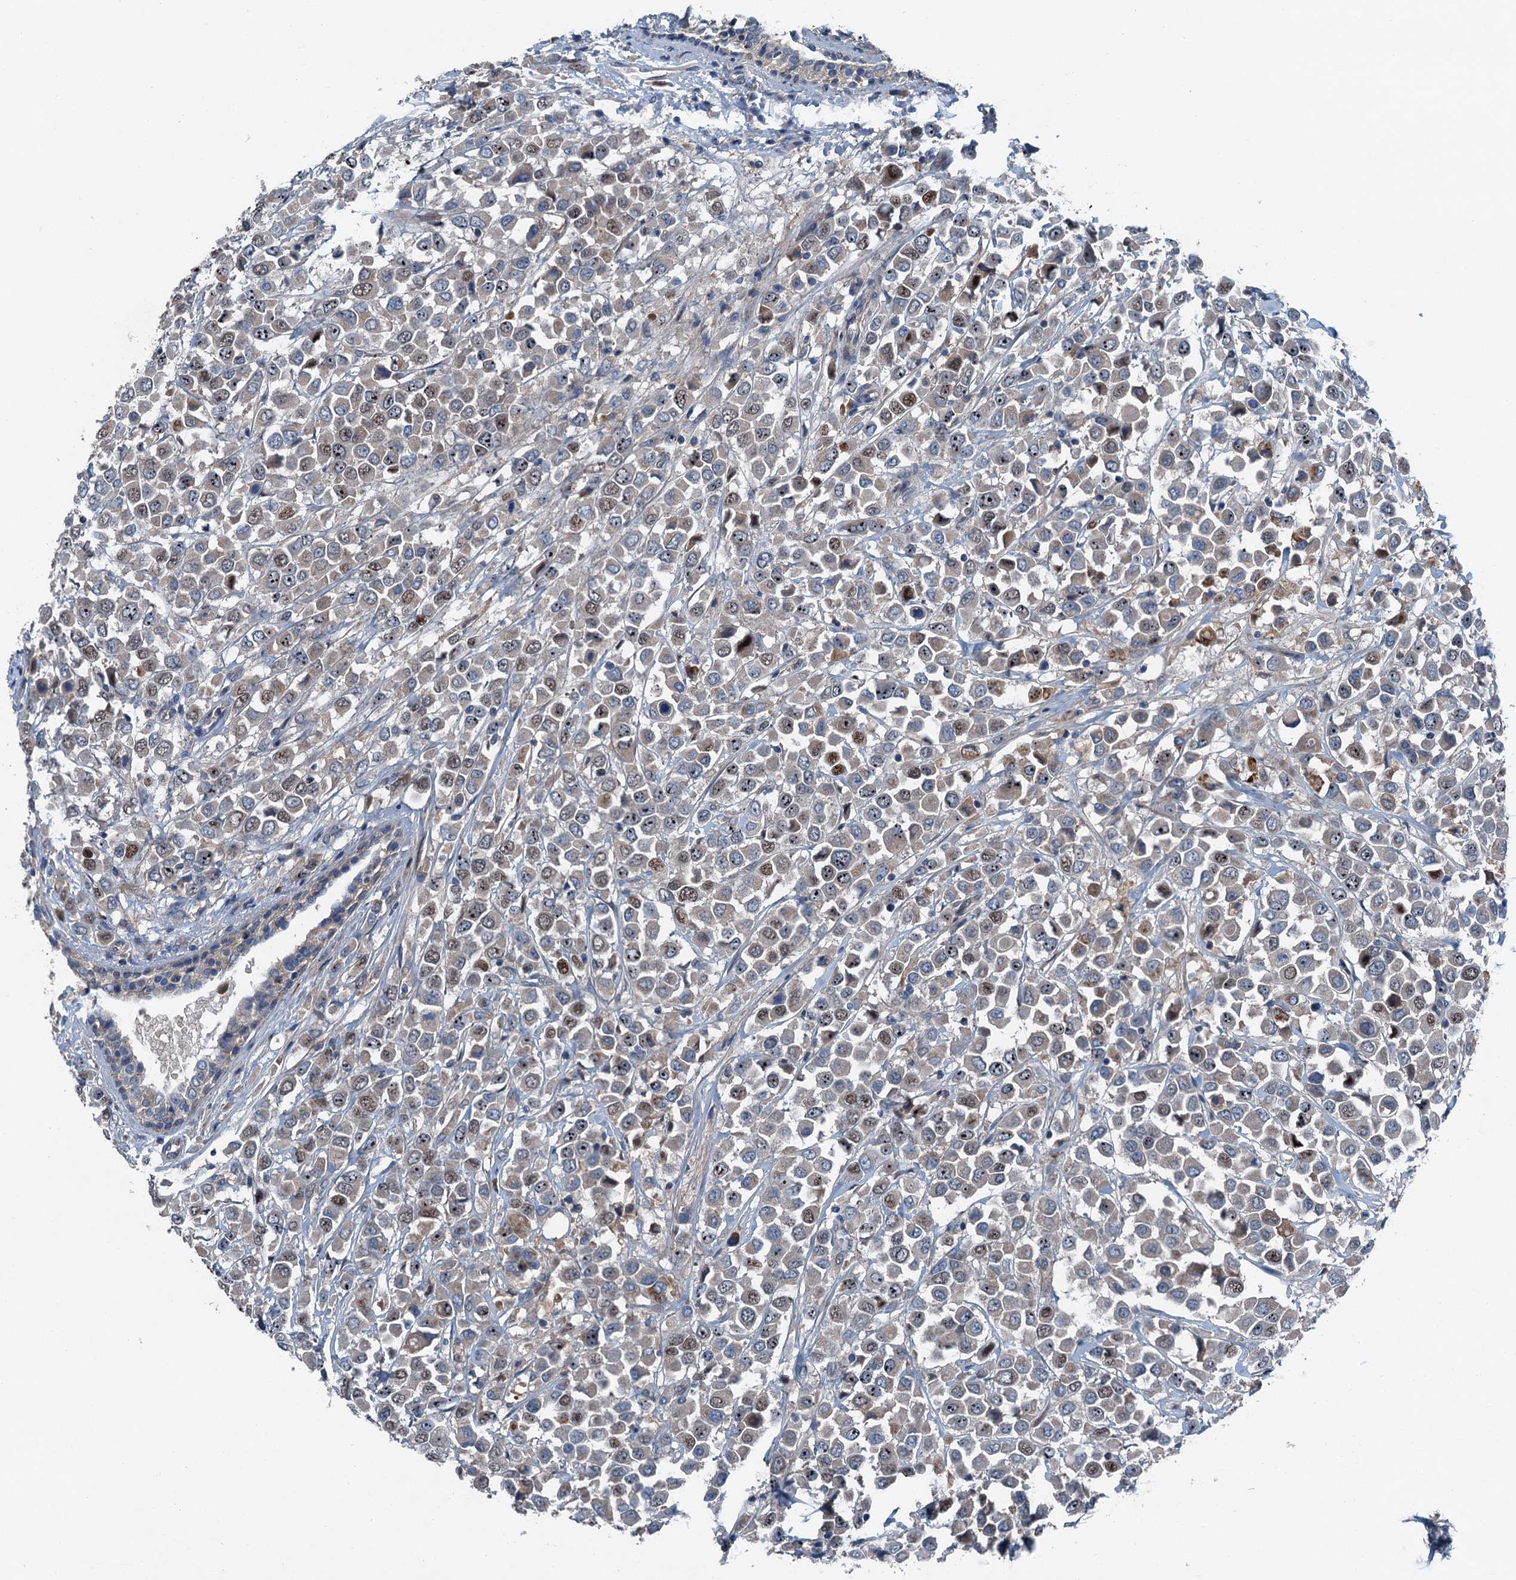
{"staining": {"intensity": "weak", "quantity": "25%-75%", "location": "cytoplasmic/membranous,nuclear"}, "tissue": "breast cancer", "cell_type": "Tumor cells", "image_type": "cancer", "snomed": [{"axis": "morphology", "description": "Duct carcinoma"}, {"axis": "topography", "description": "Breast"}], "caption": "This photomicrograph shows IHC staining of breast cancer, with low weak cytoplasmic/membranous and nuclear positivity in about 25%-75% of tumor cells.", "gene": "SLC2A10", "patient": {"sex": "female", "age": 61}}